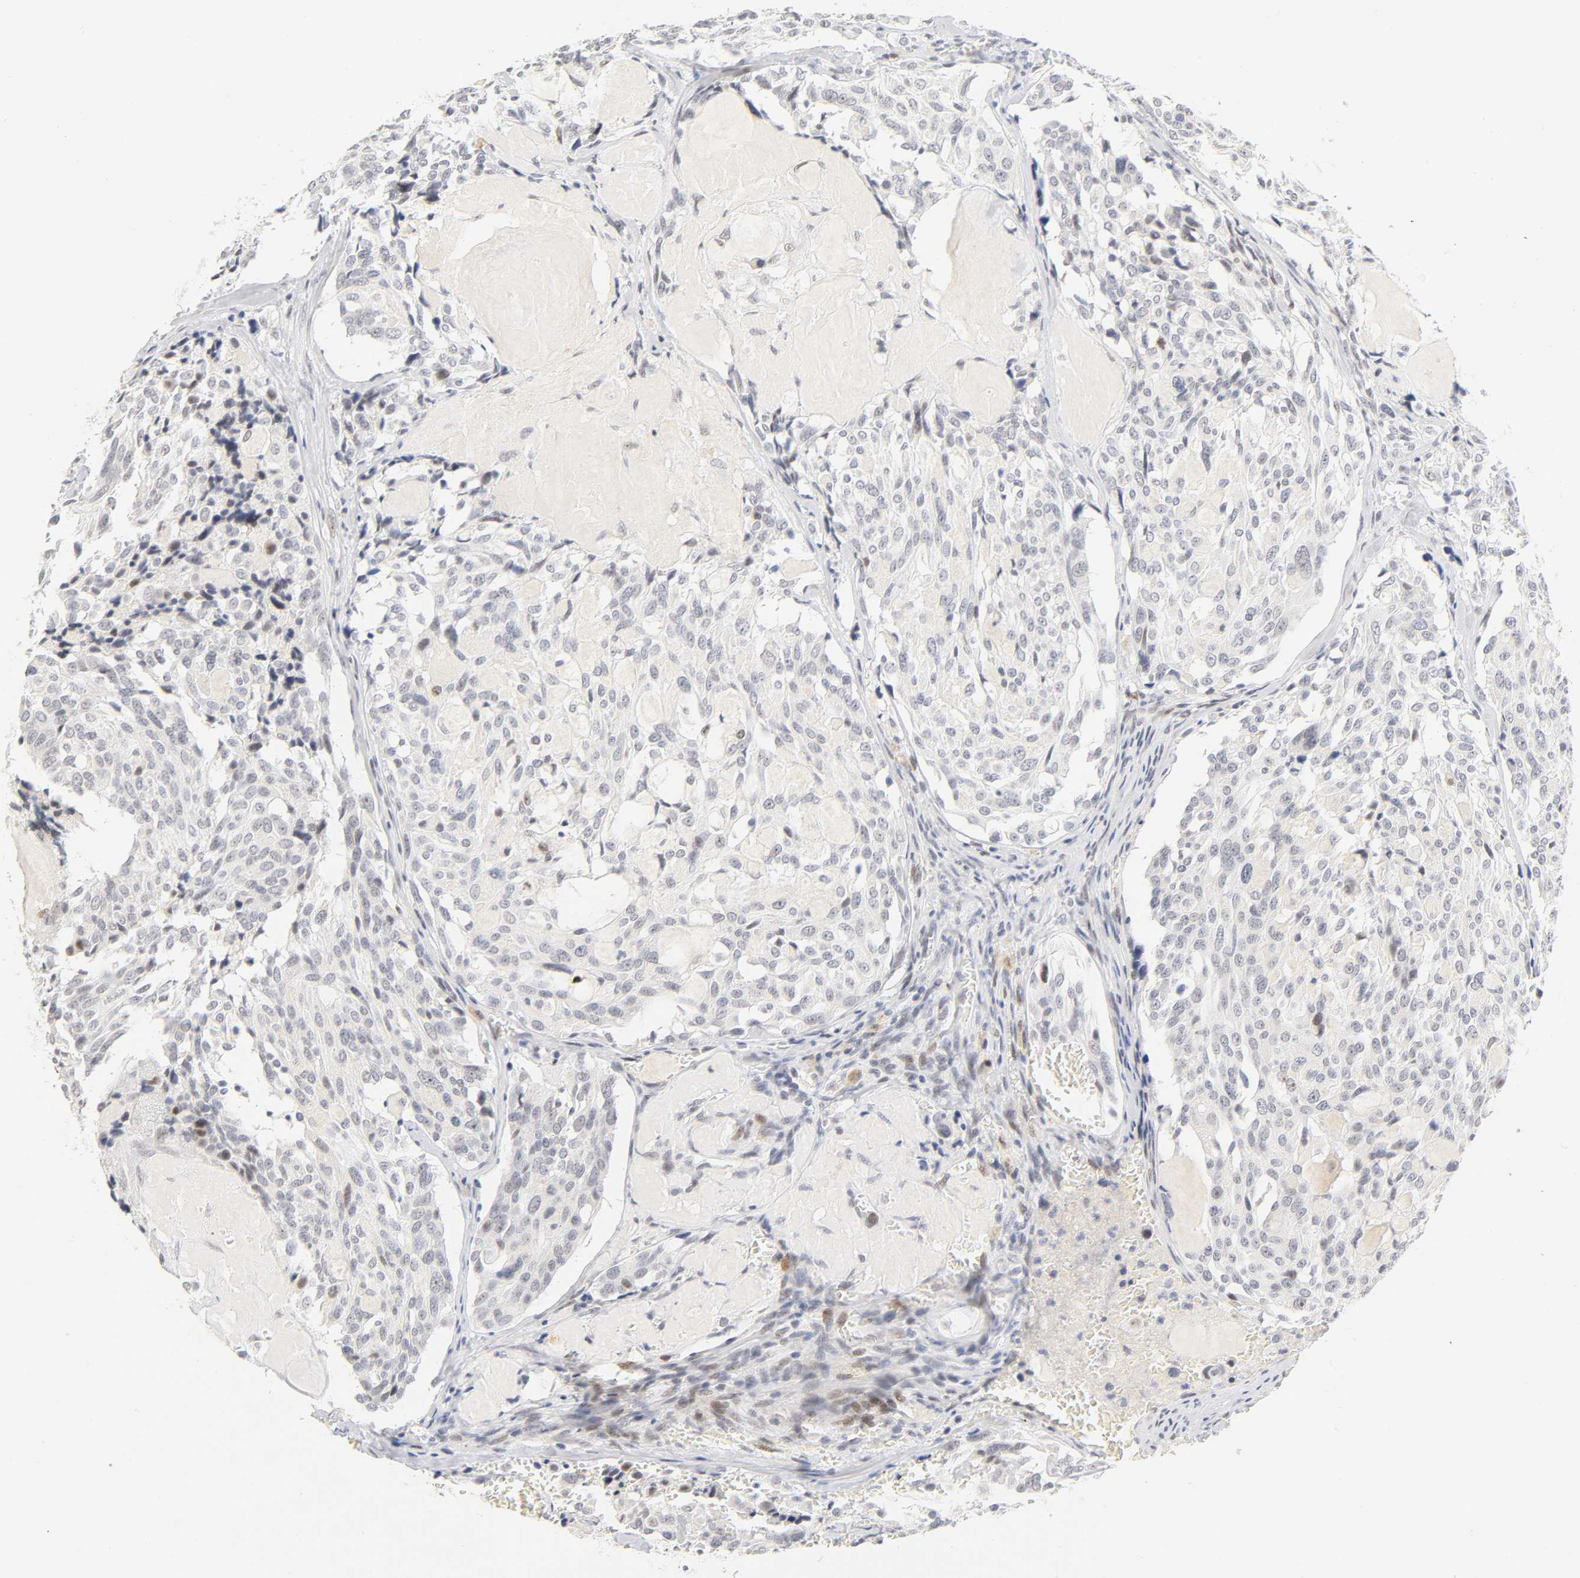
{"staining": {"intensity": "weak", "quantity": "<25%", "location": "nuclear"}, "tissue": "thyroid cancer", "cell_type": "Tumor cells", "image_type": "cancer", "snomed": [{"axis": "morphology", "description": "Carcinoma, NOS"}, {"axis": "morphology", "description": "Carcinoid, malignant, NOS"}, {"axis": "topography", "description": "Thyroid gland"}], "caption": "Immunohistochemical staining of thyroid cancer (carcinoma) shows no significant staining in tumor cells.", "gene": "MNAT1", "patient": {"sex": "male", "age": 33}}